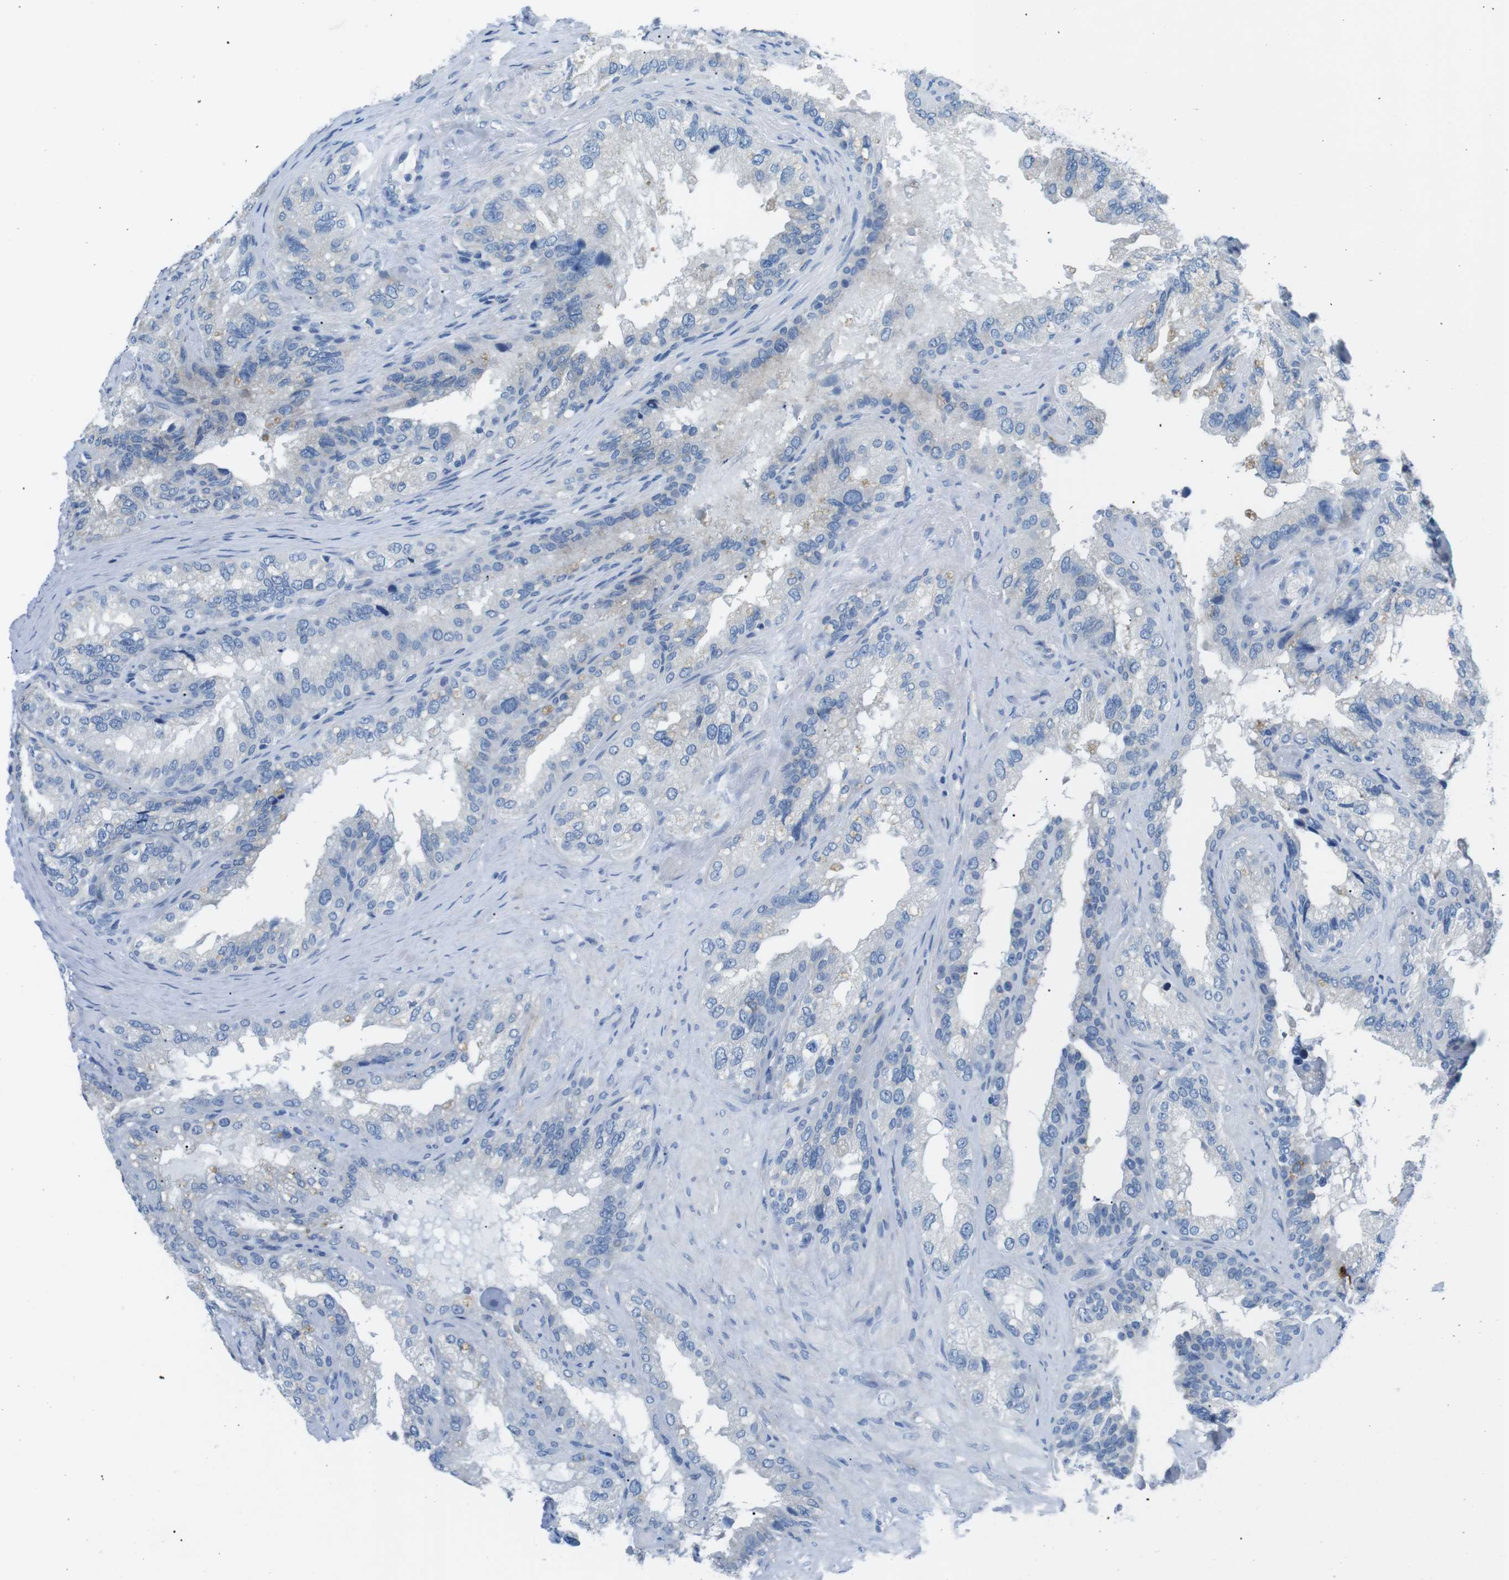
{"staining": {"intensity": "weak", "quantity": "<25%", "location": "cytoplasmic/membranous"}, "tissue": "seminal vesicle", "cell_type": "Glandular cells", "image_type": "normal", "snomed": [{"axis": "morphology", "description": "Normal tissue, NOS"}, {"axis": "topography", "description": "Seminal veicle"}], "caption": "Glandular cells are negative for protein expression in benign human seminal vesicle.", "gene": "MUC2", "patient": {"sex": "male", "age": 68}}